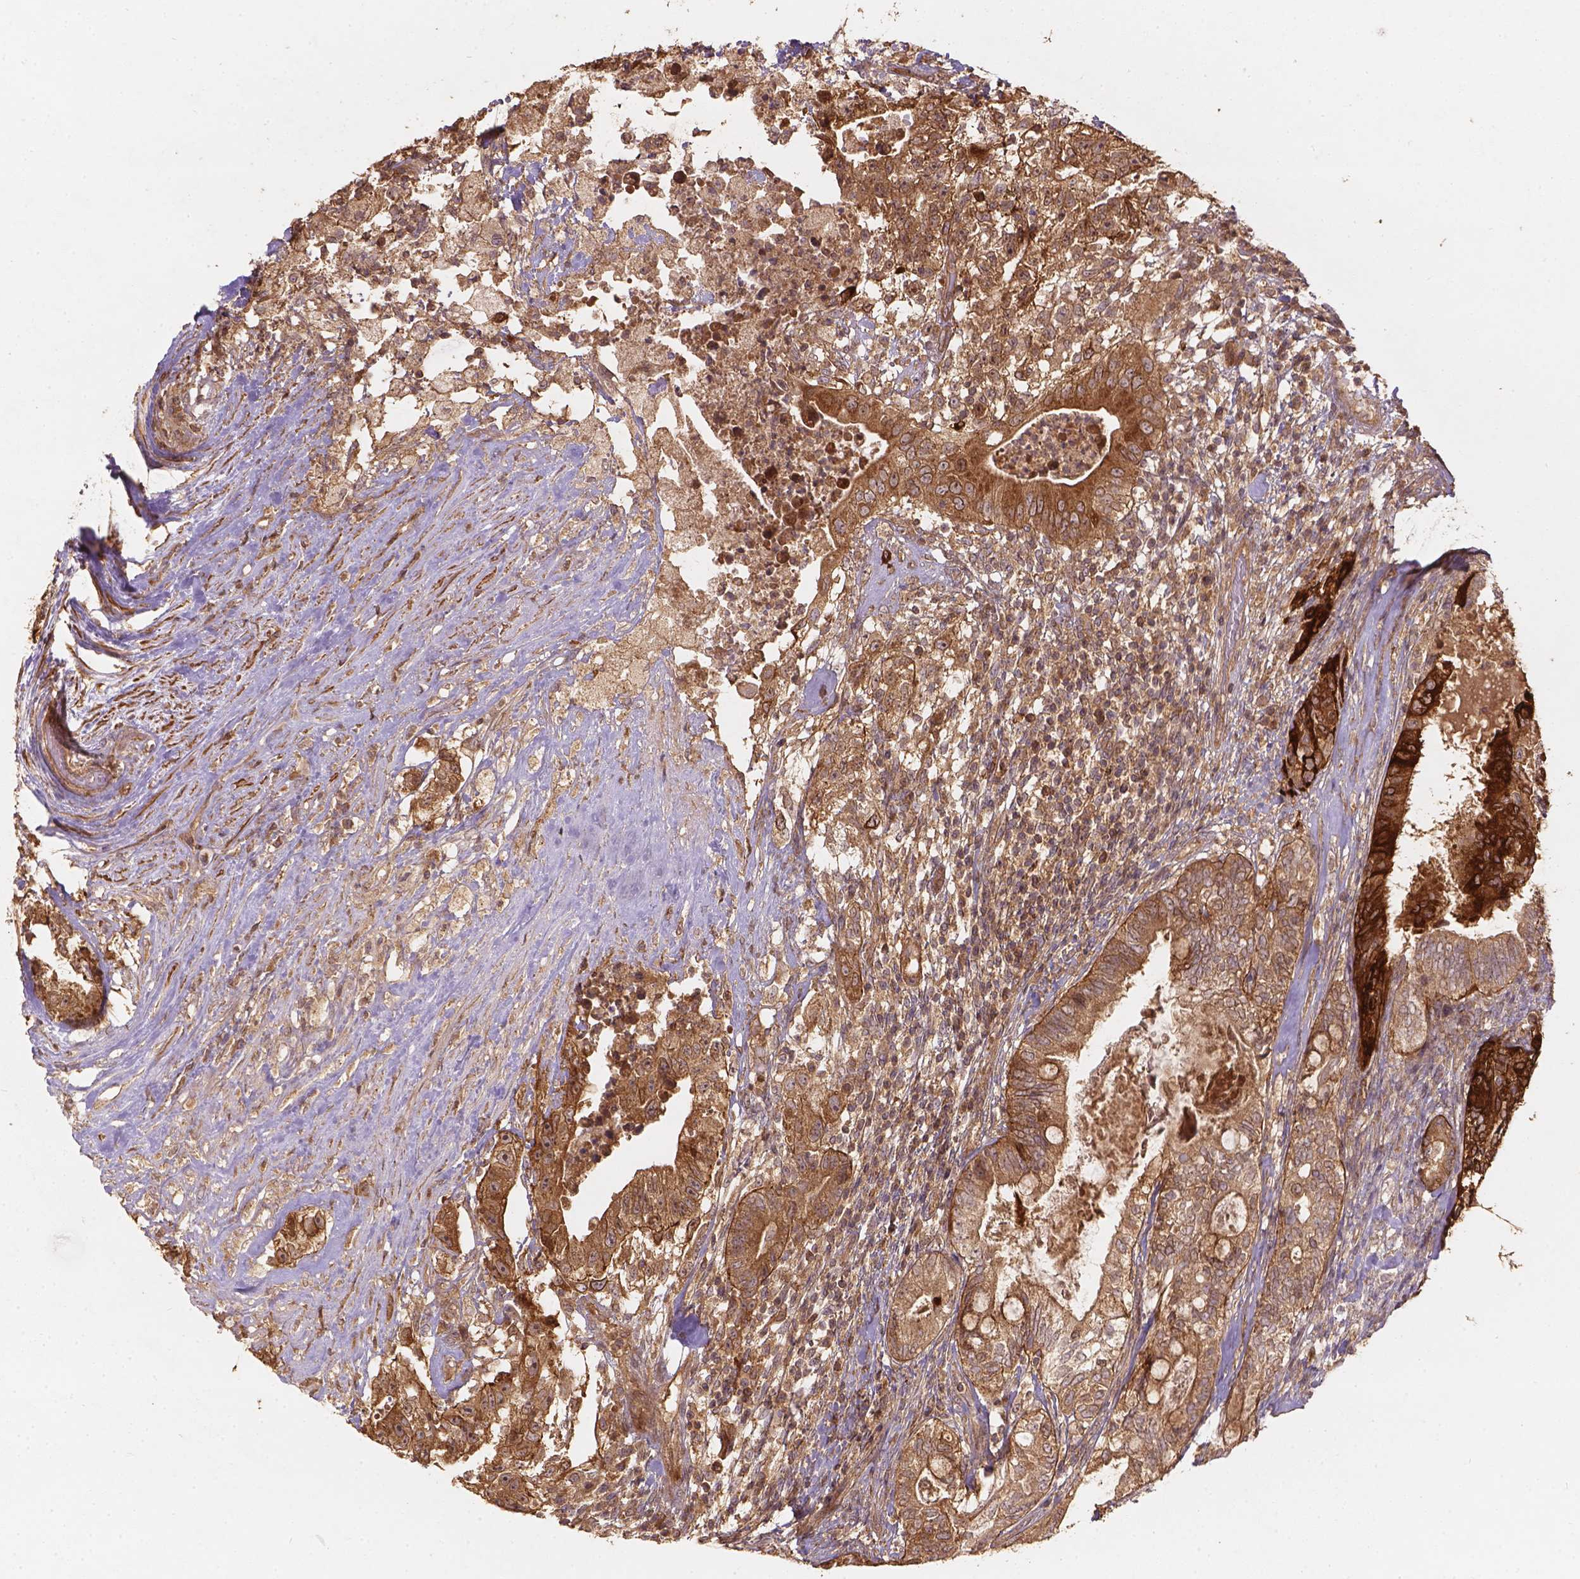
{"staining": {"intensity": "strong", "quantity": ">75%", "location": "cytoplasmic/membranous"}, "tissue": "testis cancer", "cell_type": "Tumor cells", "image_type": "cancer", "snomed": [{"axis": "morphology", "description": "Seminoma, NOS"}, {"axis": "morphology", "description": "Carcinoma, Embryonal, NOS"}, {"axis": "topography", "description": "Testis"}], "caption": "Seminoma (testis) stained for a protein (brown) shows strong cytoplasmic/membranous positive expression in approximately >75% of tumor cells.", "gene": "XPR1", "patient": {"sex": "male", "age": 41}}